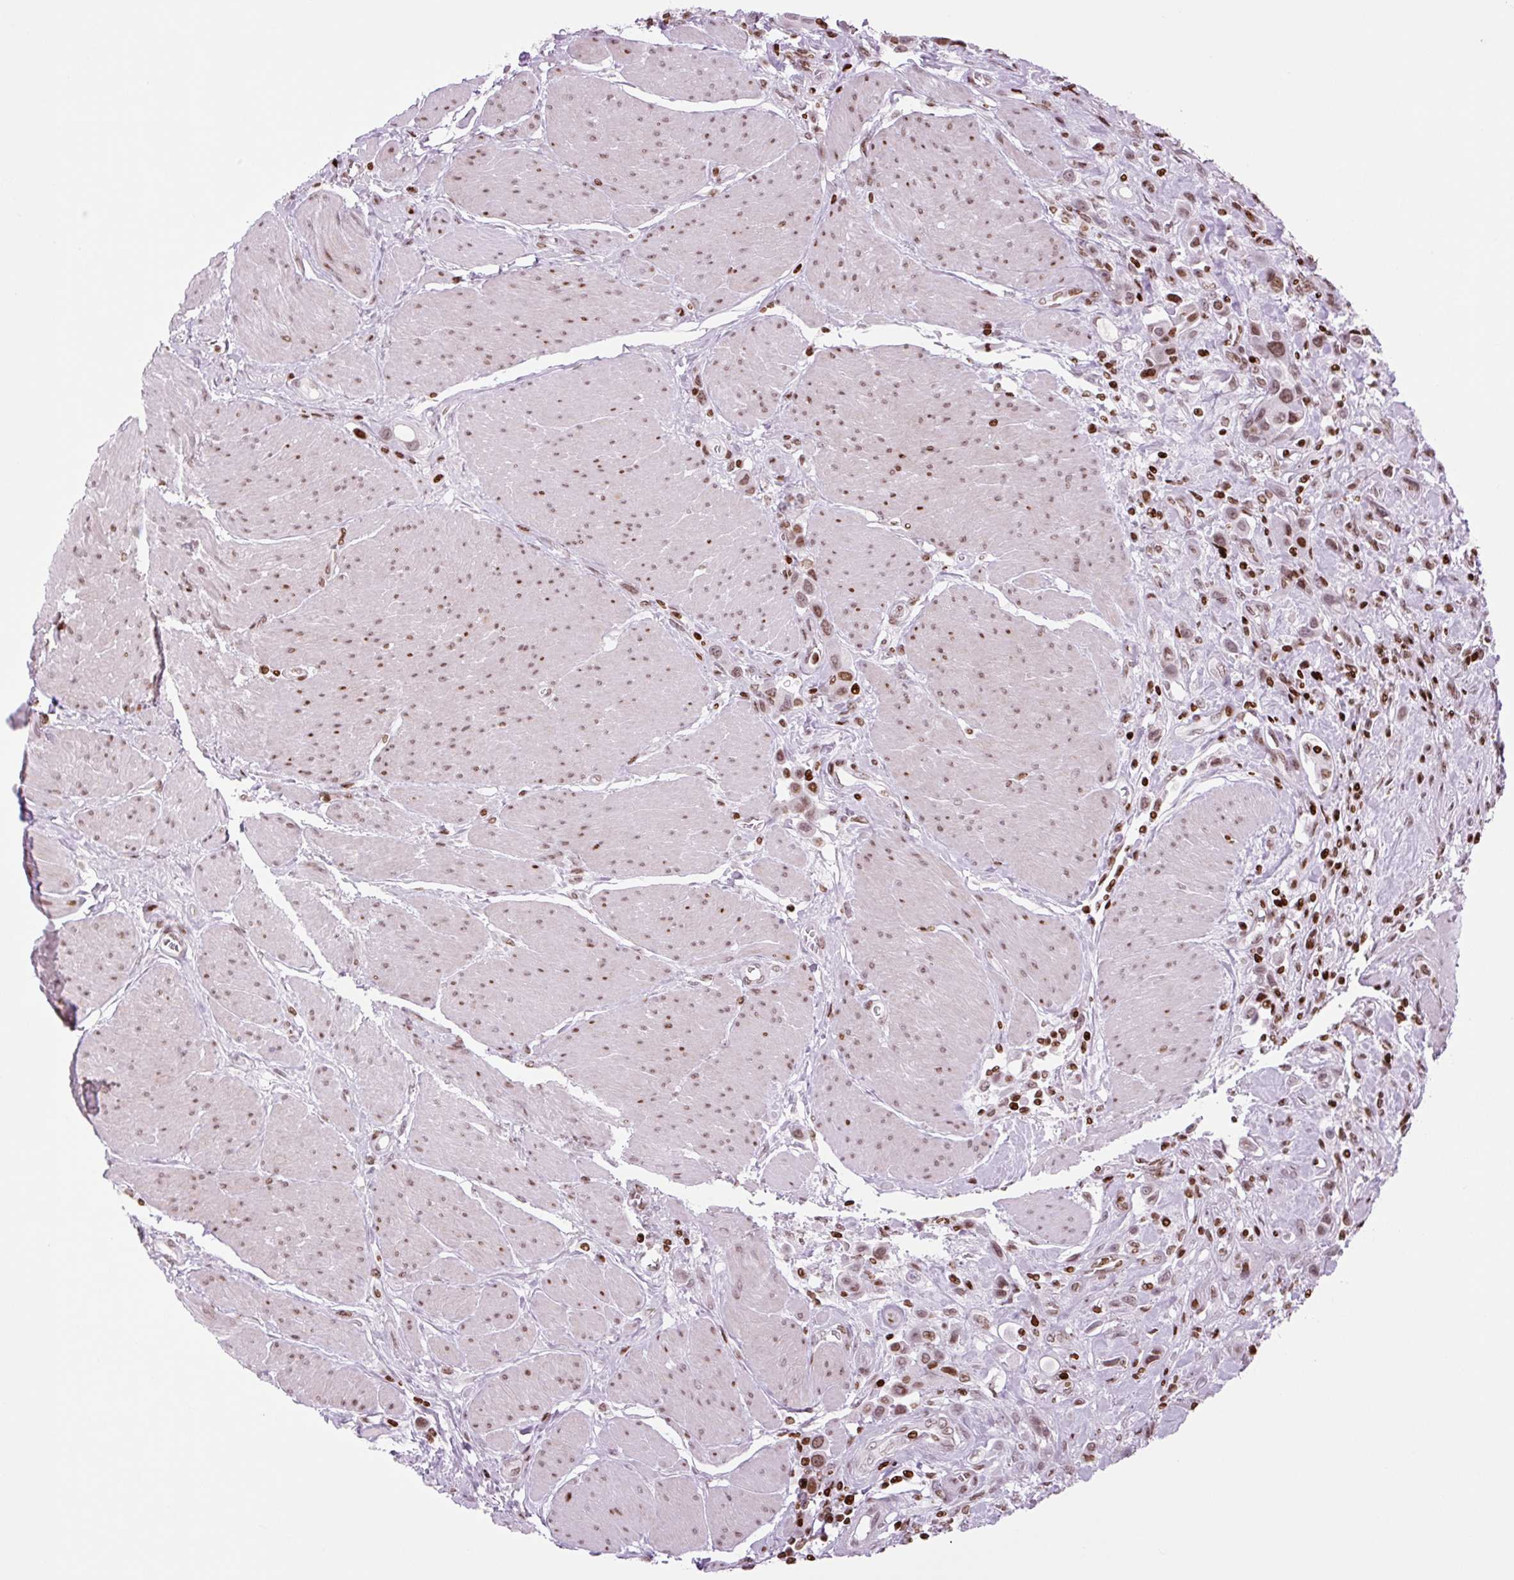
{"staining": {"intensity": "moderate", "quantity": ">75%", "location": "nuclear"}, "tissue": "urothelial cancer", "cell_type": "Tumor cells", "image_type": "cancer", "snomed": [{"axis": "morphology", "description": "Urothelial carcinoma, High grade"}, {"axis": "topography", "description": "Urinary bladder"}], "caption": "A photomicrograph of human urothelial cancer stained for a protein exhibits moderate nuclear brown staining in tumor cells.", "gene": "H1-3", "patient": {"sex": "male", "age": 50}}